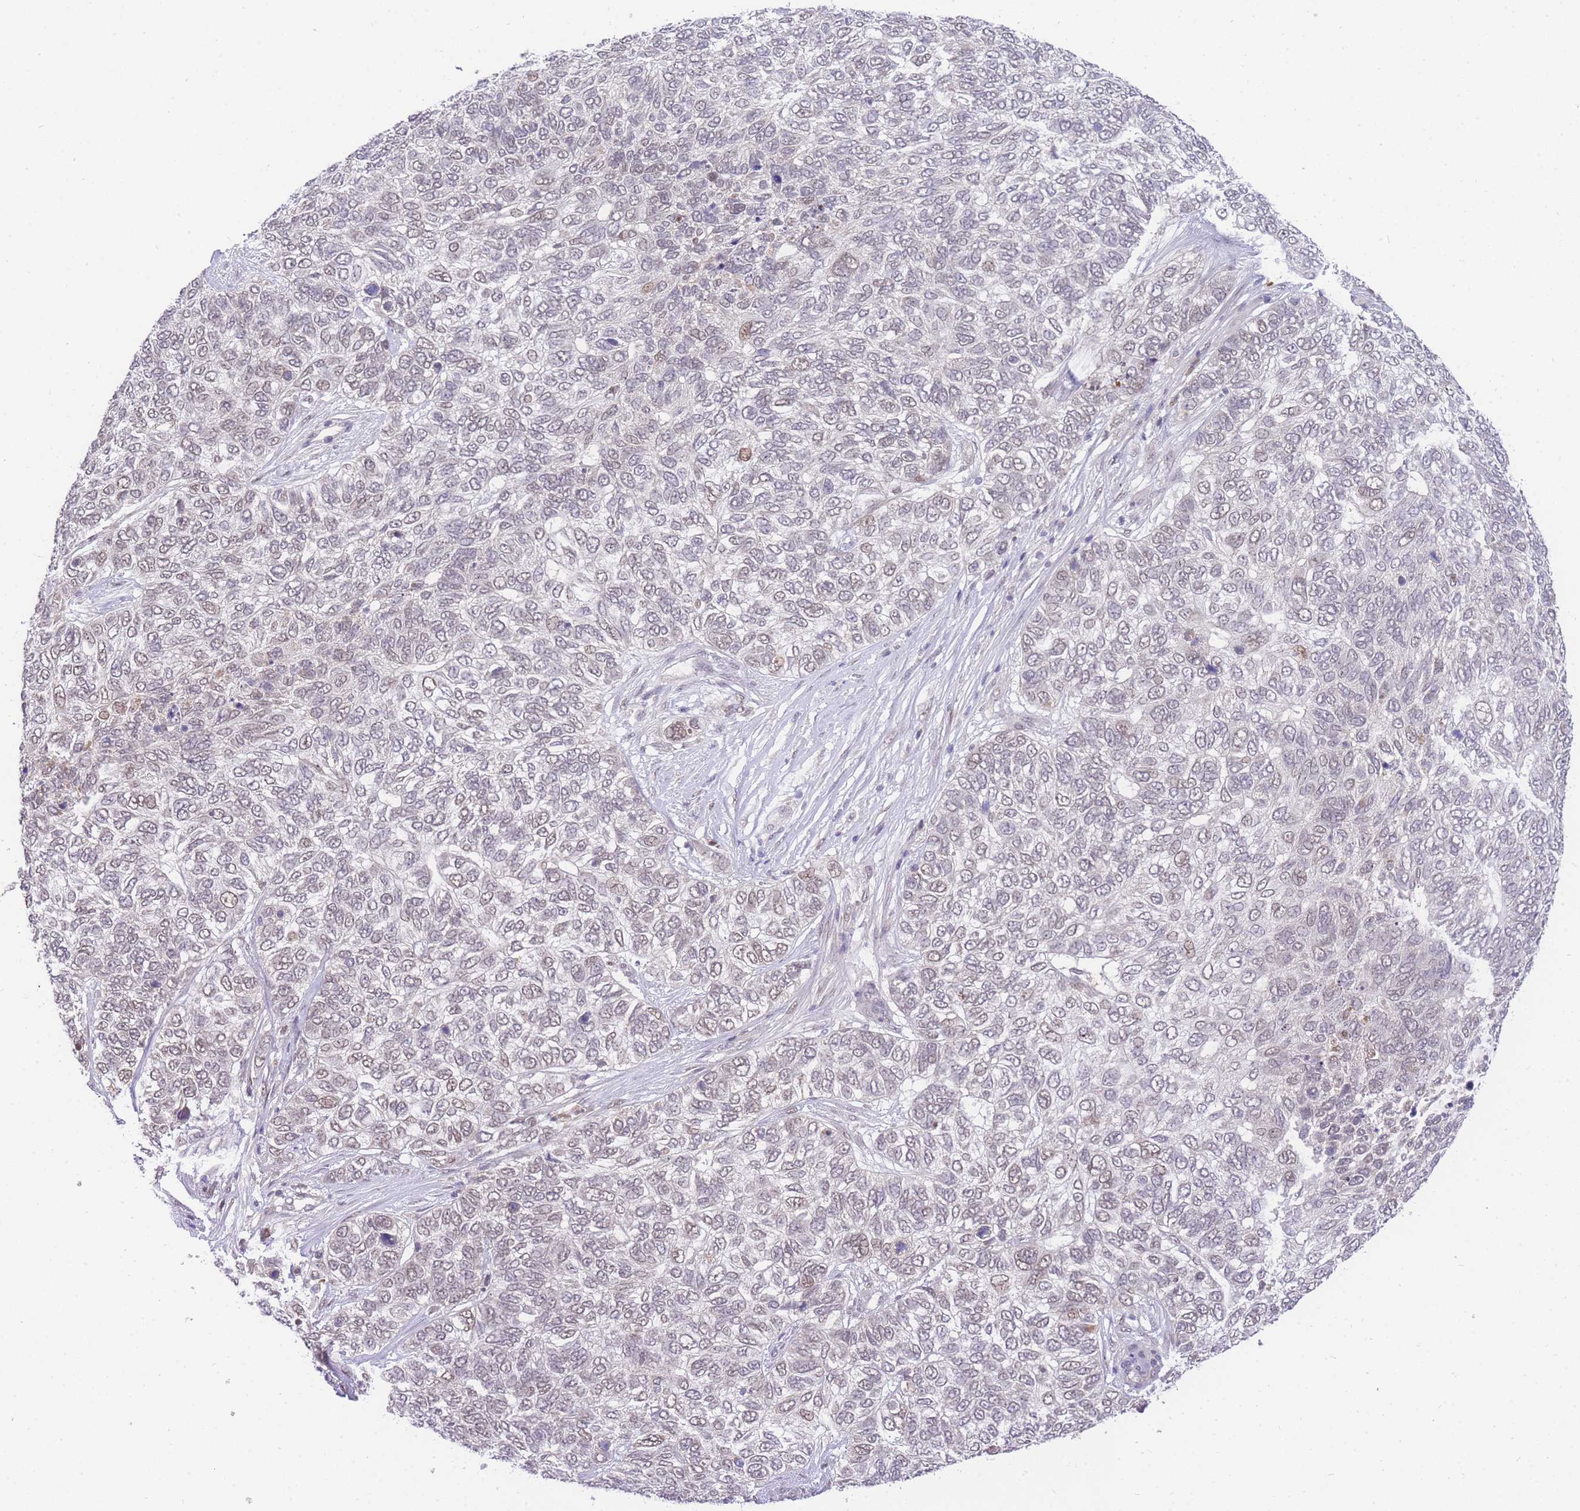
{"staining": {"intensity": "negative", "quantity": "none", "location": "none"}, "tissue": "skin cancer", "cell_type": "Tumor cells", "image_type": "cancer", "snomed": [{"axis": "morphology", "description": "Basal cell carcinoma"}, {"axis": "topography", "description": "Skin"}], "caption": "Basal cell carcinoma (skin) was stained to show a protein in brown. There is no significant positivity in tumor cells.", "gene": "PUS10", "patient": {"sex": "female", "age": 65}}